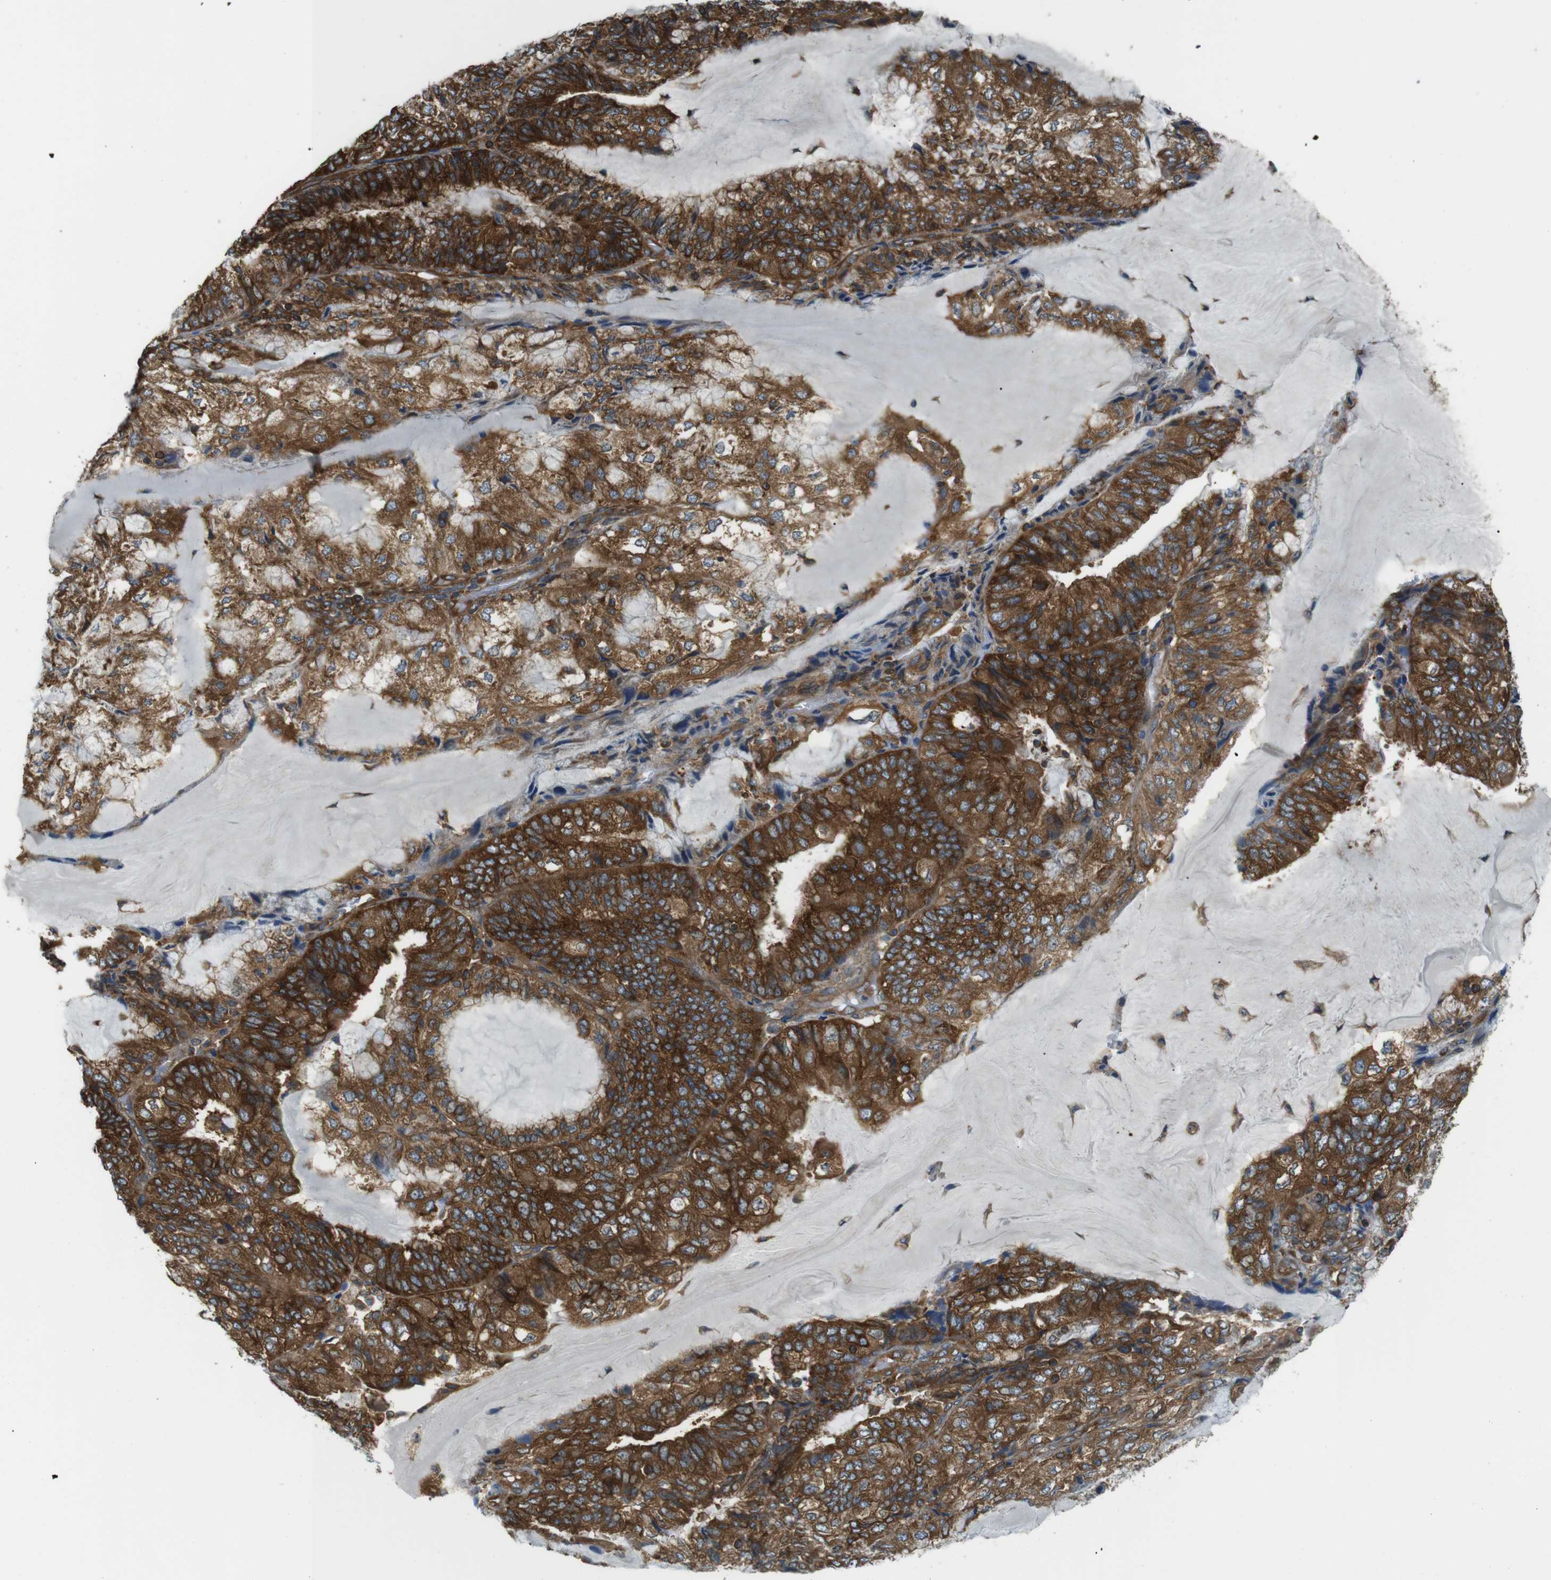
{"staining": {"intensity": "strong", "quantity": ">75%", "location": "cytoplasmic/membranous"}, "tissue": "endometrial cancer", "cell_type": "Tumor cells", "image_type": "cancer", "snomed": [{"axis": "morphology", "description": "Adenocarcinoma, NOS"}, {"axis": "topography", "description": "Endometrium"}], "caption": "An immunohistochemistry micrograph of tumor tissue is shown. Protein staining in brown highlights strong cytoplasmic/membranous positivity in adenocarcinoma (endometrial) within tumor cells.", "gene": "TSC1", "patient": {"sex": "female", "age": 81}}